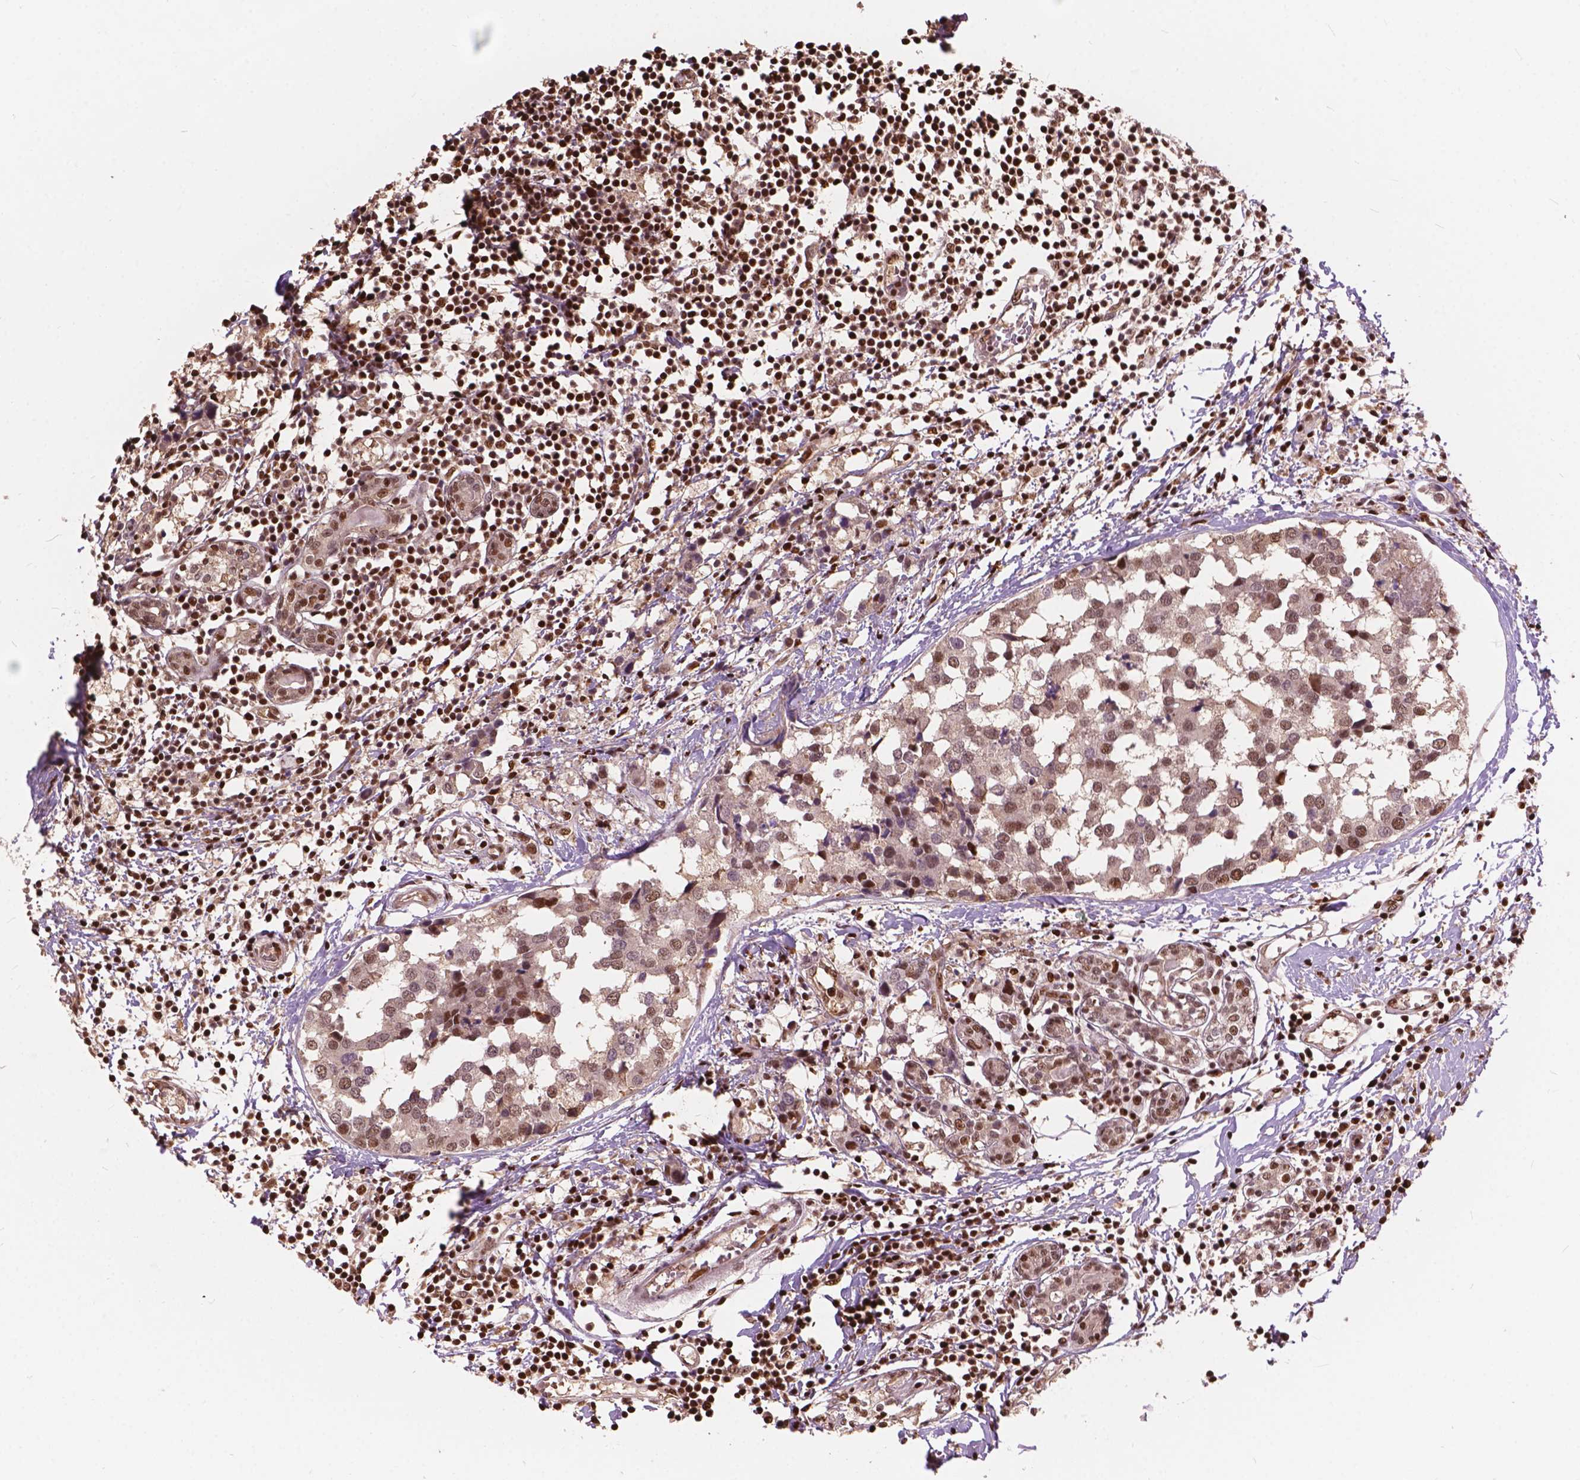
{"staining": {"intensity": "moderate", "quantity": ">75%", "location": "nuclear"}, "tissue": "breast cancer", "cell_type": "Tumor cells", "image_type": "cancer", "snomed": [{"axis": "morphology", "description": "Lobular carcinoma"}, {"axis": "topography", "description": "Breast"}], "caption": "The photomicrograph shows immunohistochemical staining of breast cancer (lobular carcinoma). There is moderate nuclear positivity is identified in about >75% of tumor cells.", "gene": "ANP32B", "patient": {"sex": "female", "age": 59}}